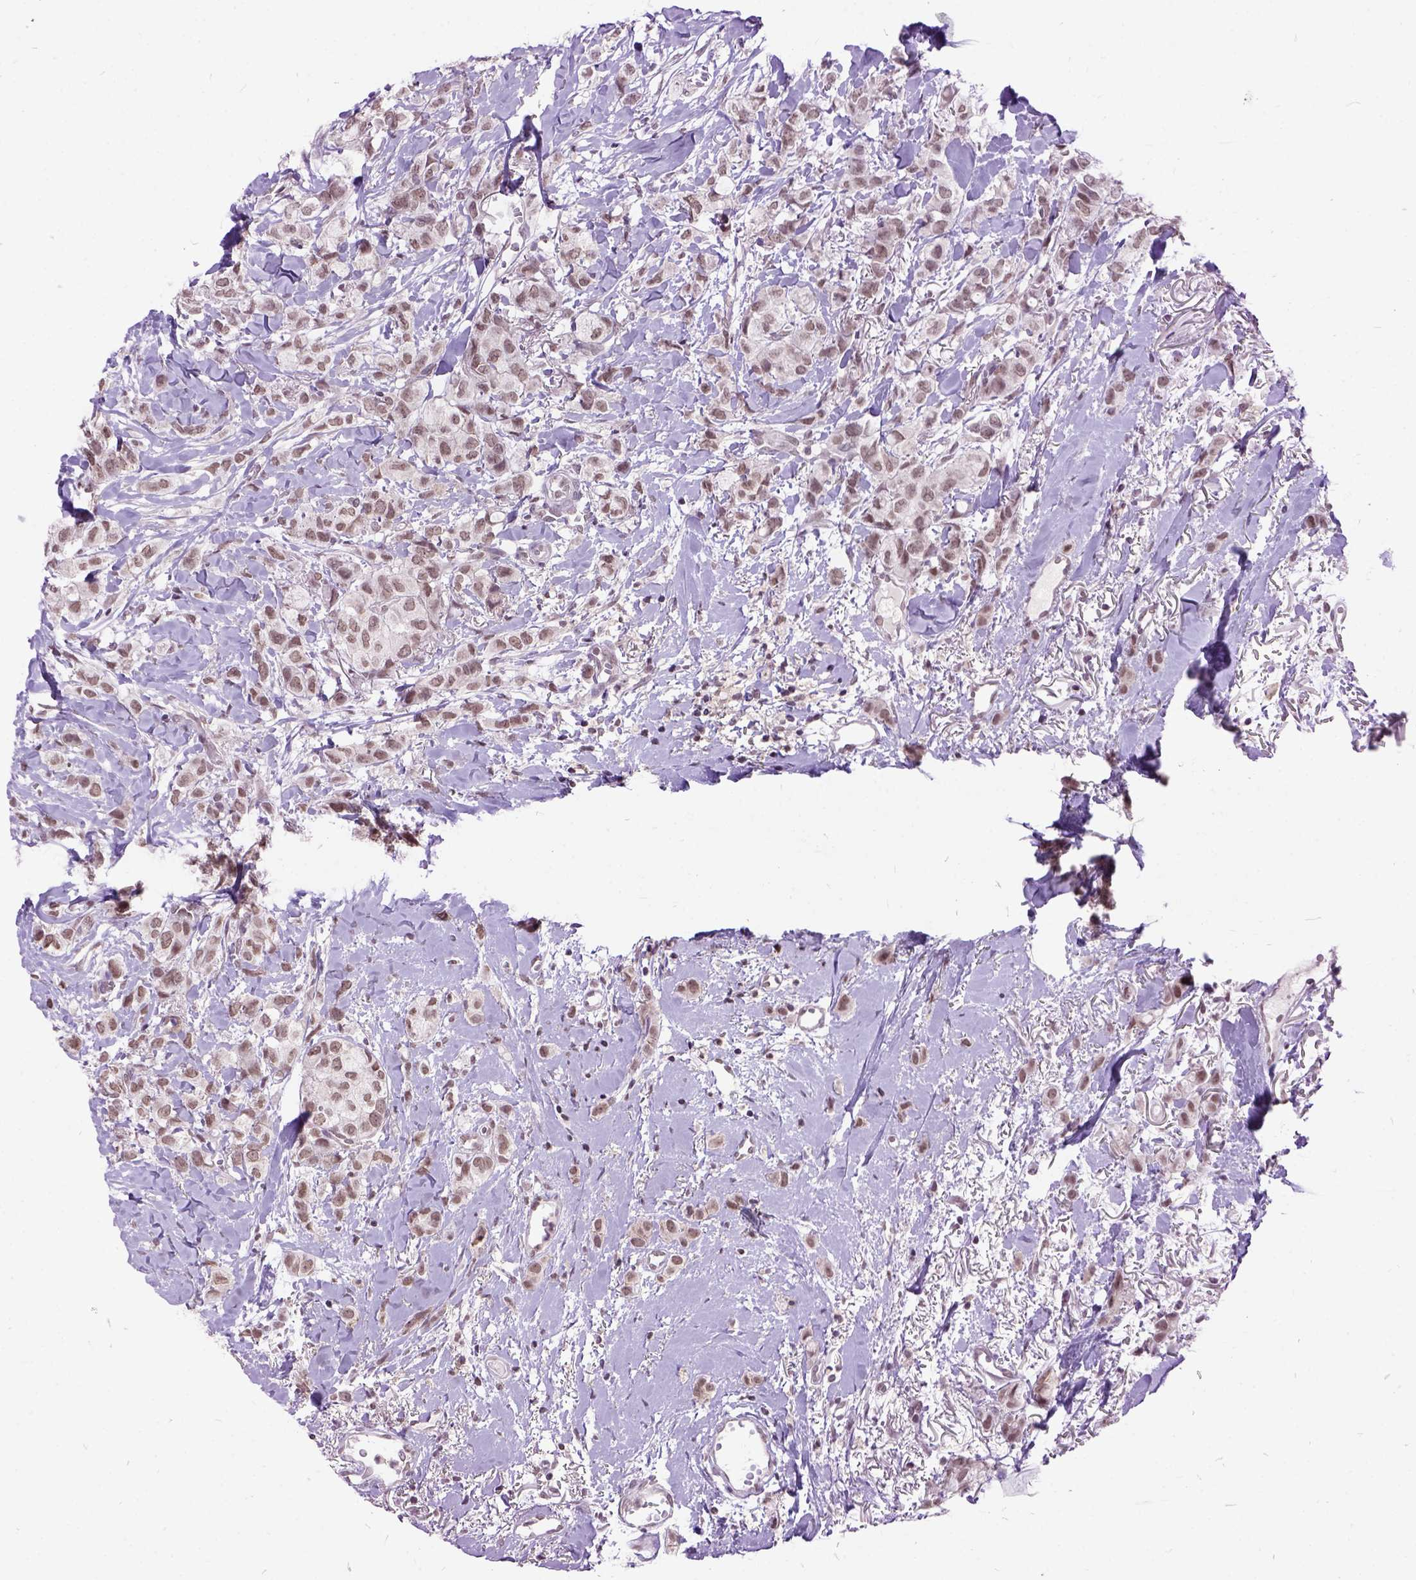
{"staining": {"intensity": "moderate", "quantity": ">75%", "location": "nuclear"}, "tissue": "breast cancer", "cell_type": "Tumor cells", "image_type": "cancer", "snomed": [{"axis": "morphology", "description": "Duct carcinoma"}, {"axis": "topography", "description": "Breast"}], "caption": "The micrograph shows staining of intraductal carcinoma (breast), revealing moderate nuclear protein positivity (brown color) within tumor cells. (DAB (3,3'-diaminobenzidine) IHC, brown staining for protein, blue staining for nuclei).", "gene": "ORC5", "patient": {"sex": "female", "age": 85}}